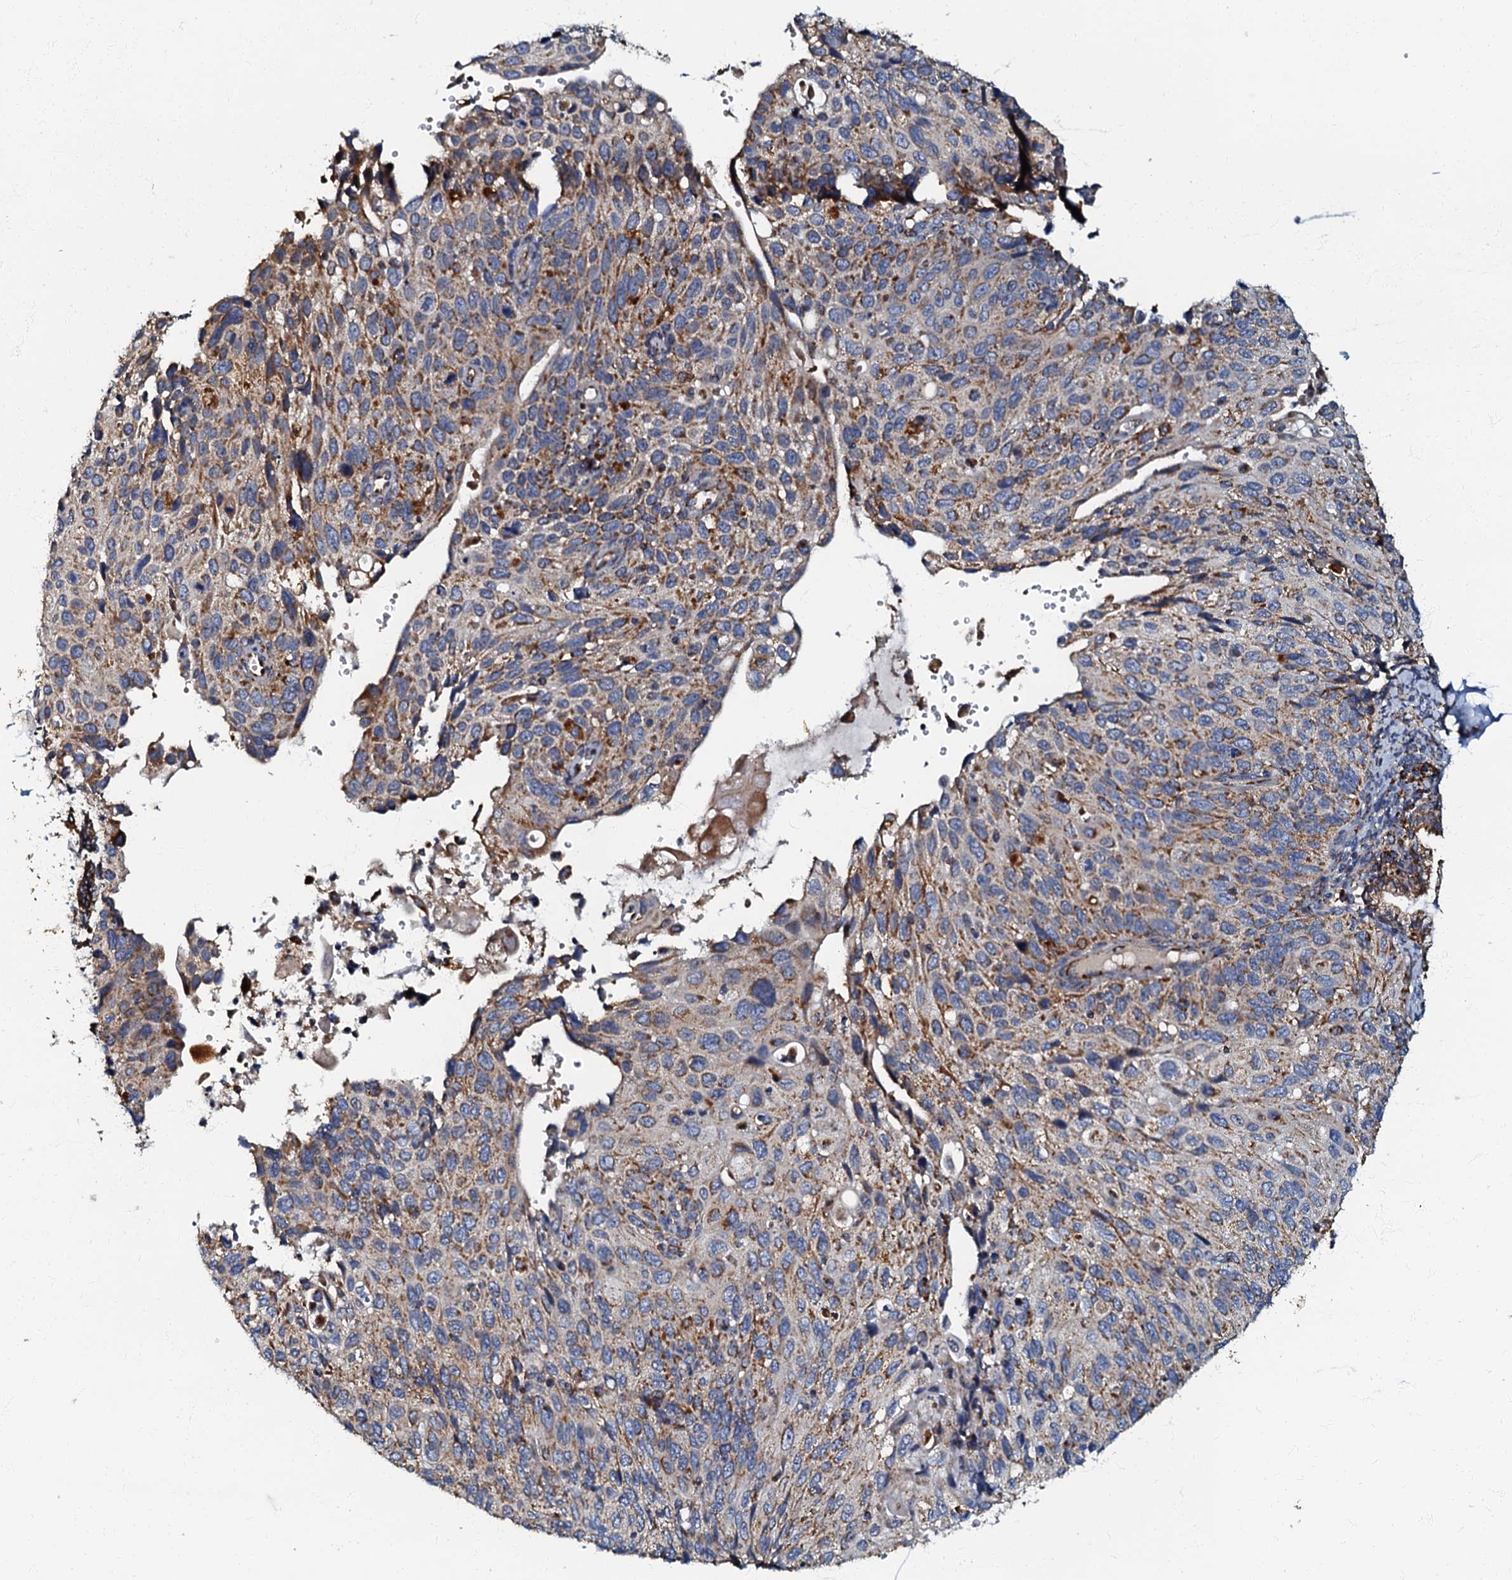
{"staining": {"intensity": "moderate", "quantity": ">75%", "location": "cytoplasmic/membranous"}, "tissue": "cervical cancer", "cell_type": "Tumor cells", "image_type": "cancer", "snomed": [{"axis": "morphology", "description": "Squamous cell carcinoma, NOS"}, {"axis": "topography", "description": "Cervix"}], "caption": "Protein analysis of cervical cancer (squamous cell carcinoma) tissue exhibits moderate cytoplasmic/membranous positivity in approximately >75% of tumor cells.", "gene": "NDUFA12", "patient": {"sex": "female", "age": 70}}